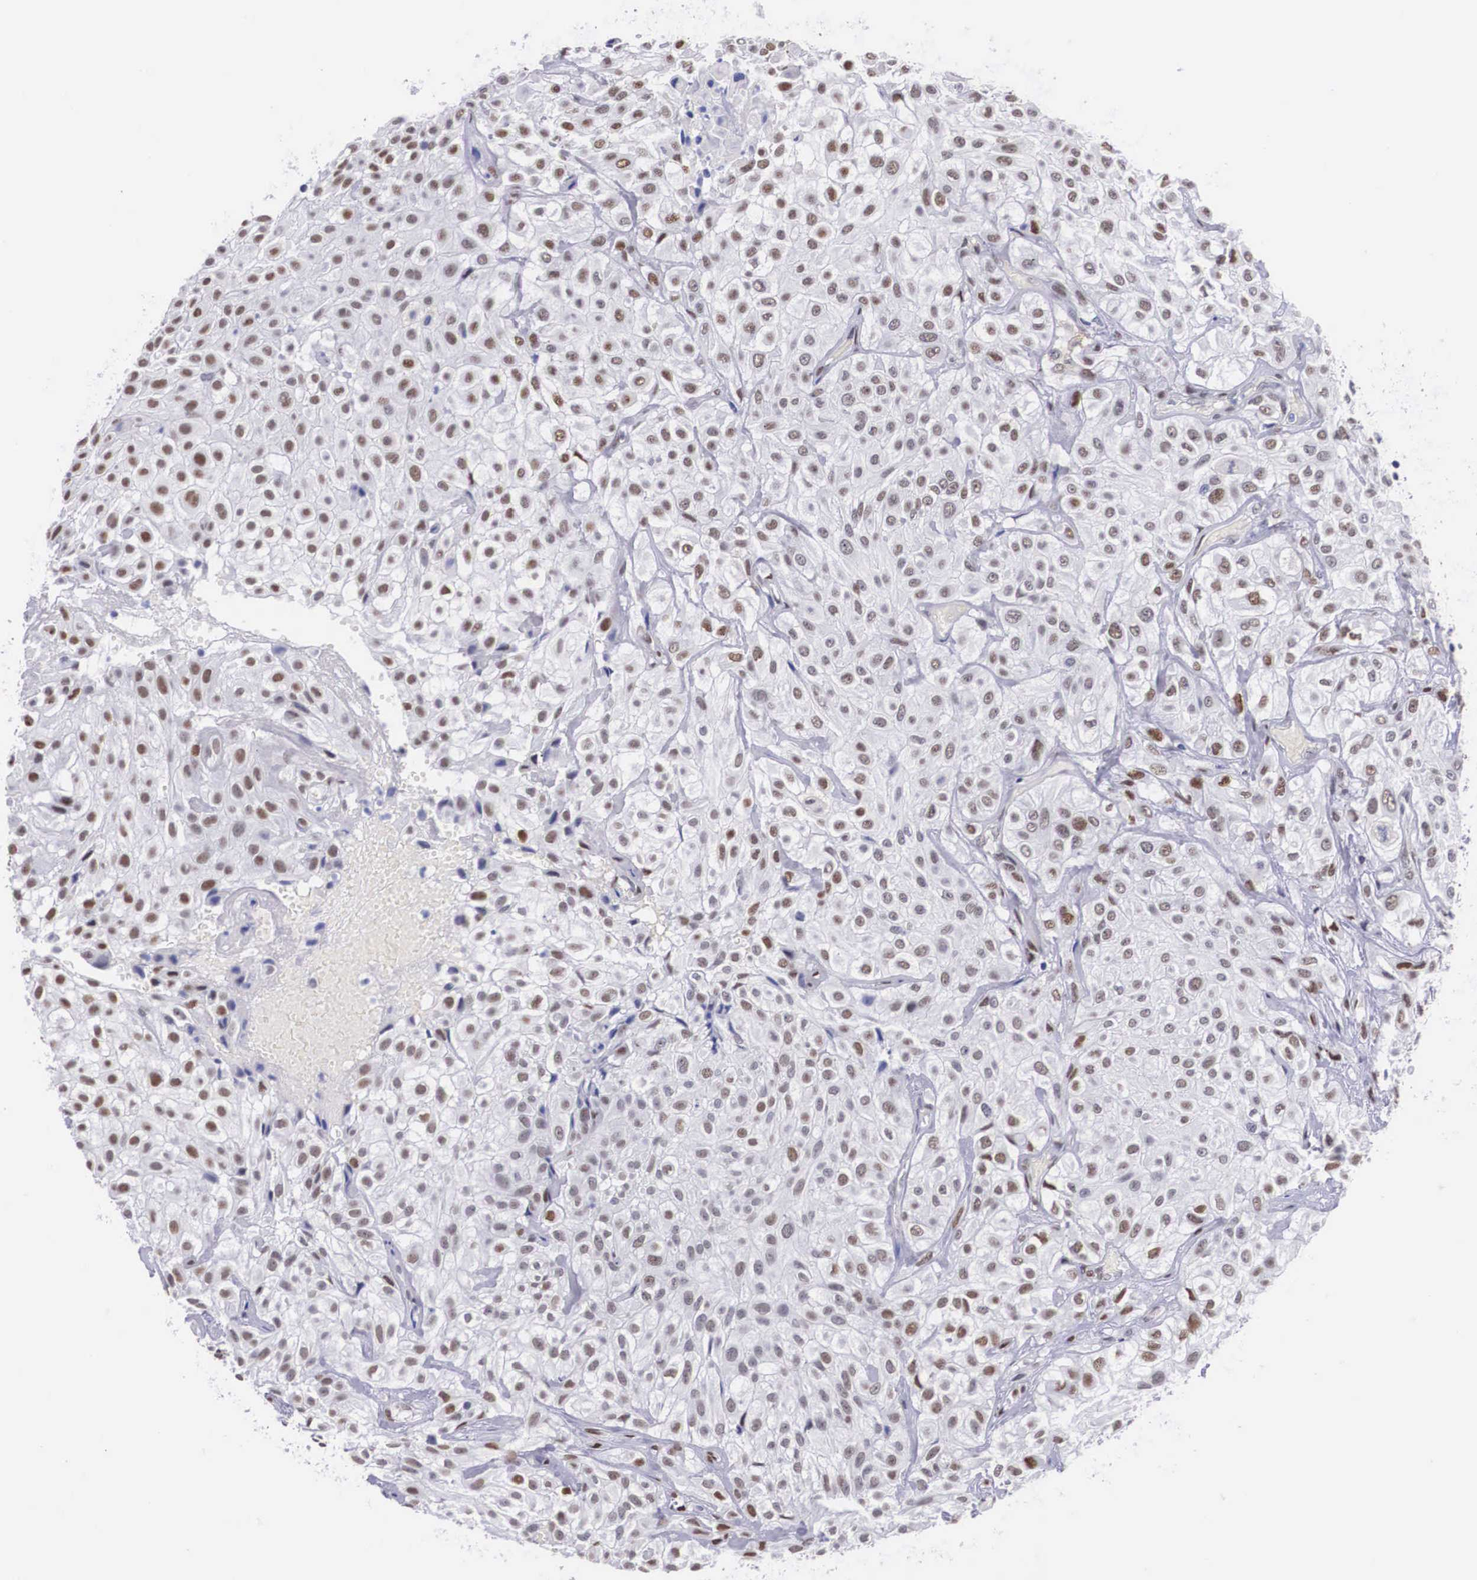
{"staining": {"intensity": "moderate", "quantity": ">75%", "location": "nuclear"}, "tissue": "urothelial cancer", "cell_type": "Tumor cells", "image_type": "cancer", "snomed": [{"axis": "morphology", "description": "Urothelial carcinoma, High grade"}, {"axis": "topography", "description": "Urinary bladder"}], "caption": "The photomicrograph reveals staining of urothelial carcinoma (high-grade), revealing moderate nuclear protein expression (brown color) within tumor cells.", "gene": "KHDRBS3", "patient": {"sex": "male", "age": 56}}